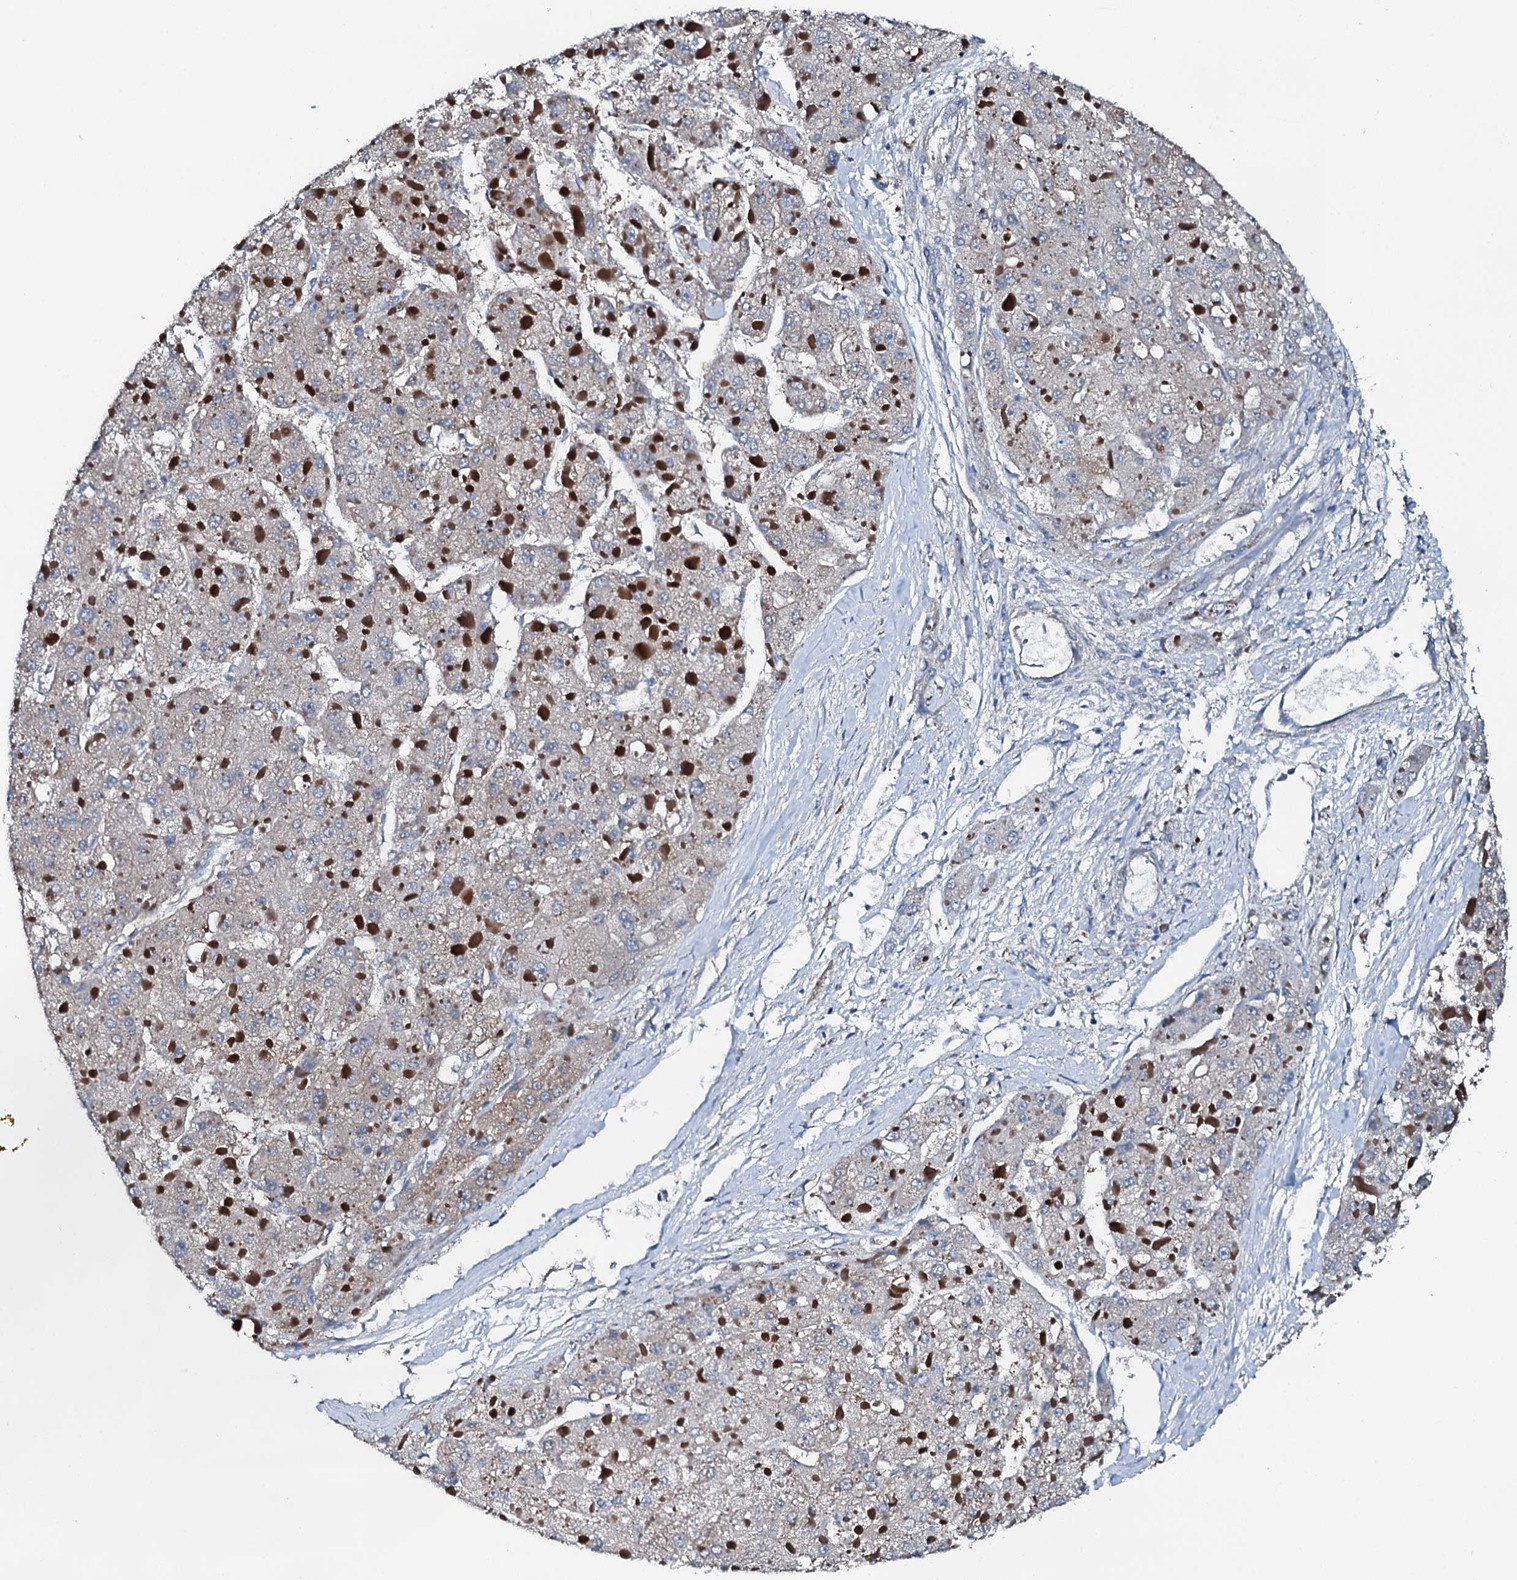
{"staining": {"intensity": "weak", "quantity": "<25%", "location": "cytoplasmic/membranous"}, "tissue": "liver cancer", "cell_type": "Tumor cells", "image_type": "cancer", "snomed": [{"axis": "morphology", "description": "Carcinoma, Hepatocellular, NOS"}, {"axis": "topography", "description": "Liver"}], "caption": "An IHC image of liver hepatocellular carcinoma is shown. There is no staining in tumor cells of liver hepatocellular carcinoma. Brightfield microscopy of immunohistochemistry stained with DAB (3,3'-diaminobenzidine) (brown) and hematoxylin (blue), captured at high magnification.", "gene": "GFOD2", "patient": {"sex": "female", "age": 73}}